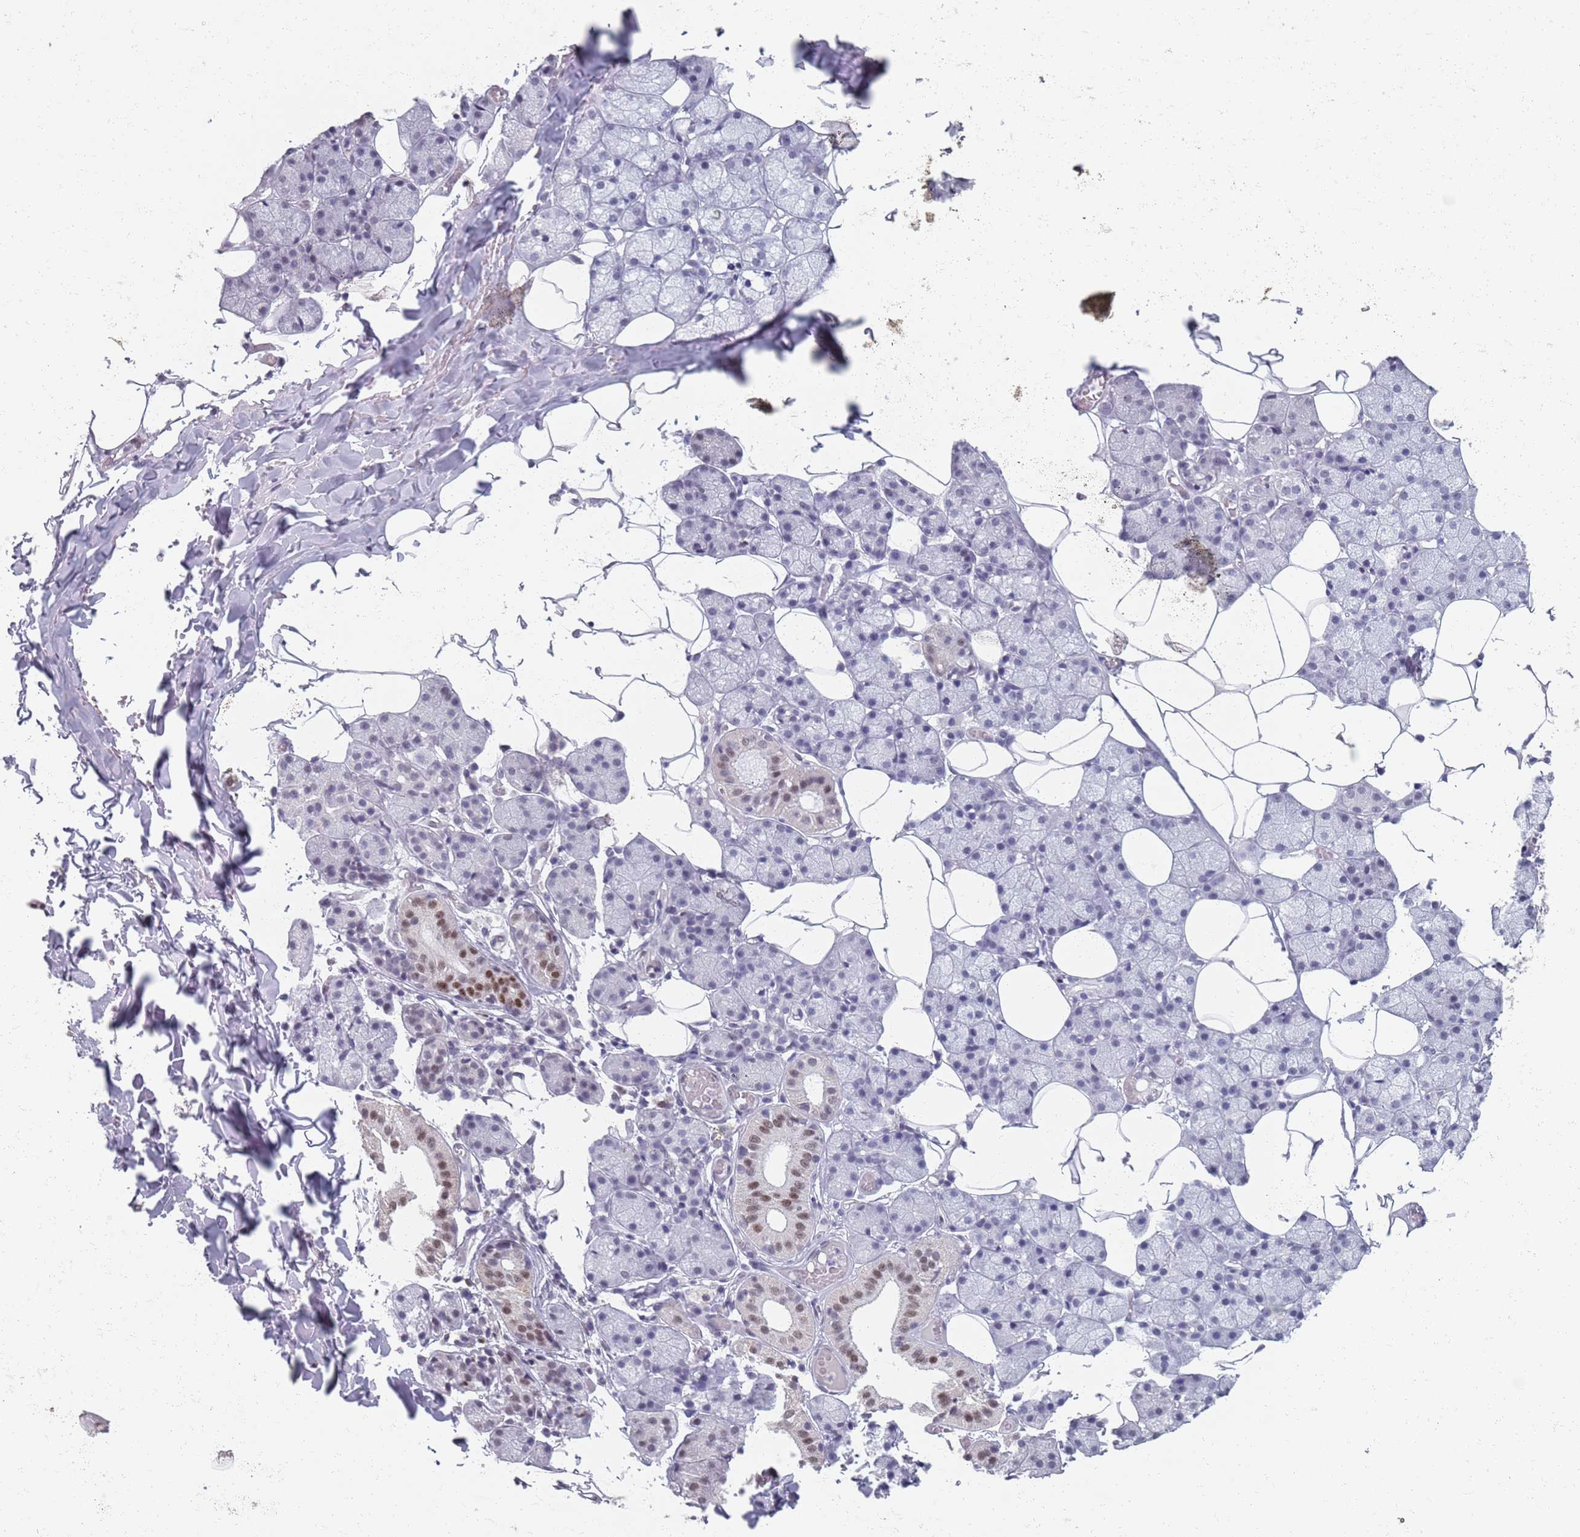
{"staining": {"intensity": "moderate", "quantity": "<25%", "location": "nuclear"}, "tissue": "salivary gland", "cell_type": "Glandular cells", "image_type": "normal", "snomed": [{"axis": "morphology", "description": "Normal tissue, NOS"}, {"axis": "topography", "description": "Salivary gland"}], "caption": "The image displays staining of normal salivary gland, revealing moderate nuclear protein staining (brown color) within glandular cells.", "gene": "SAMD1", "patient": {"sex": "female", "age": 33}}